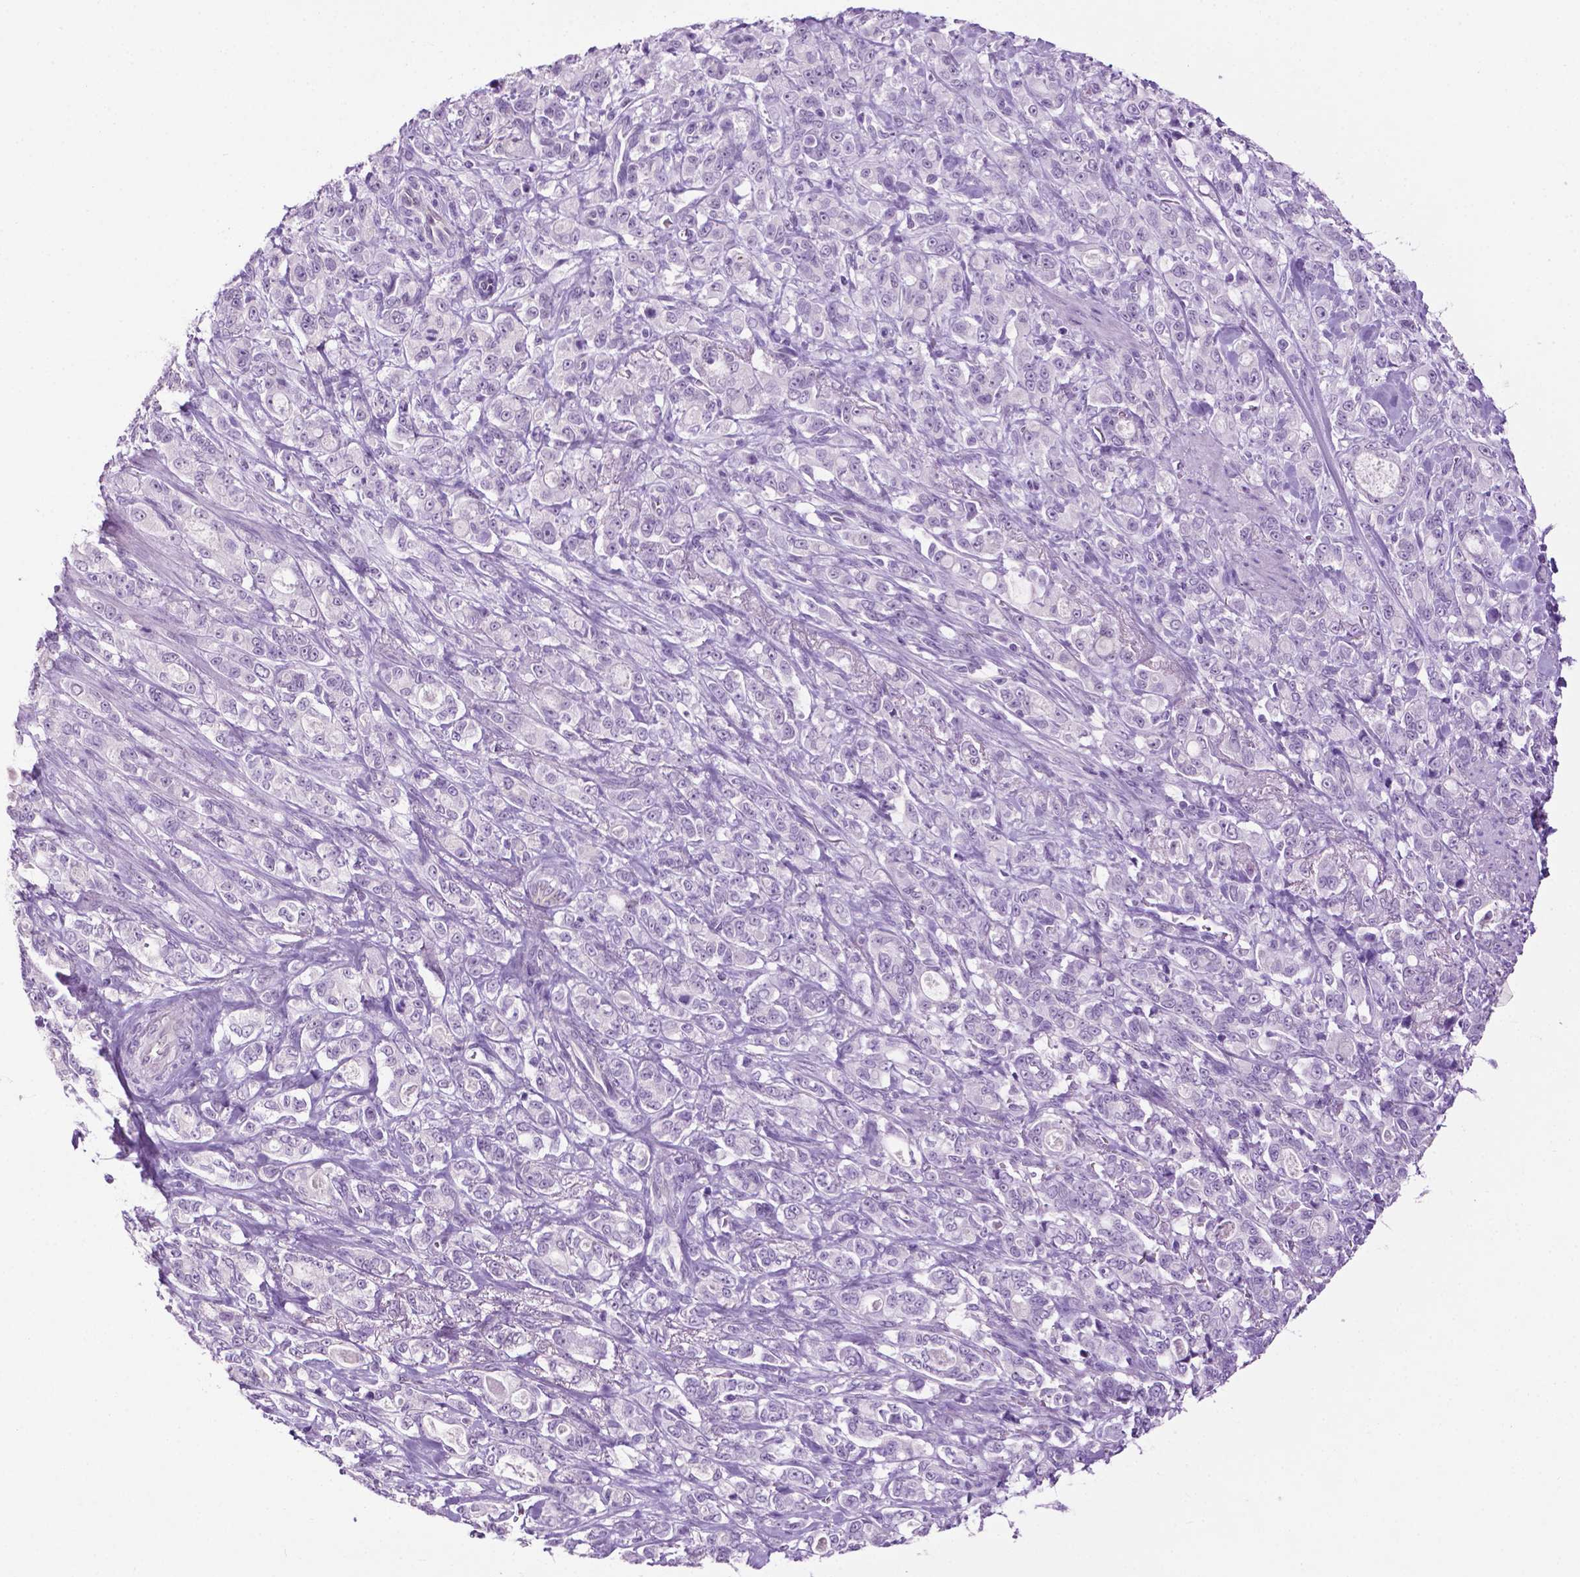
{"staining": {"intensity": "negative", "quantity": "none", "location": "none"}, "tissue": "stomach cancer", "cell_type": "Tumor cells", "image_type": "cancer", "snomed": [{"axis": "morphology", "description": "Adenocarcinoma, NOS"}, {"axis": "topography", "description": "Stomach"}], "caption": "Immunohistochemistry (IHC) micrograph of neoplastic tissue: stomach cancer stained with DAB (3,3'-diaminobenzidine) displays no significant protein positivity in tumor cells.", "gene": "PHGR1", "patient": {"sex": "male", "age": 63}}